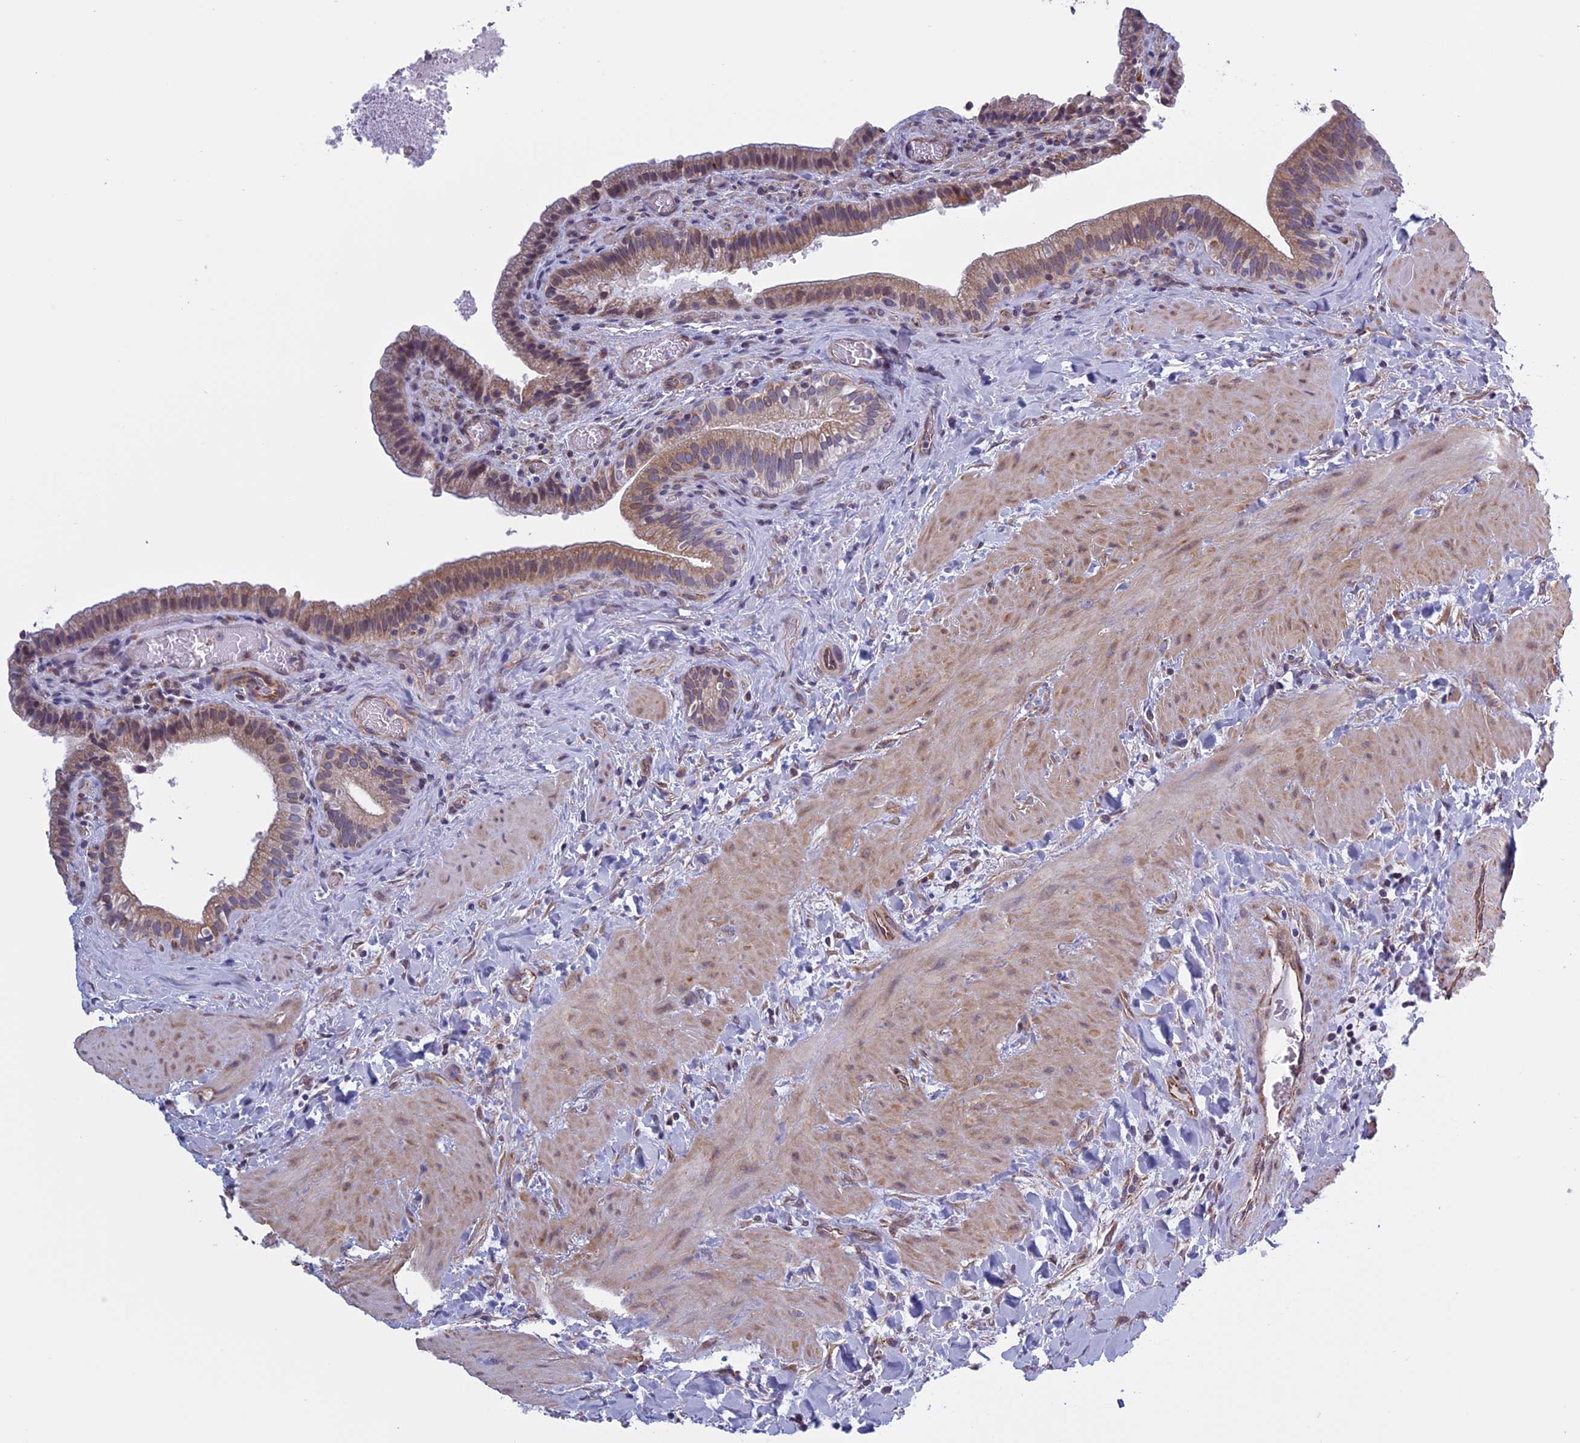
{"staining": {"intensity": "weak", "quantity": ">75%", "location": "cytoplasmic/membranous"}, "tissue": "gallbladder", "cell_type": "Glandular cells", "image_type": "normal", "snomed": [{"axis": "morphology", "description": "Normal tissue, NOS"}, {"axis": "topography", "description": "Gallbladder"}], "caption": "About >75% of glandular cells in benign gallbladder demonstrate weak cytoplasmic/membranous protein staining as visualized by brown immunohistochemical staining.", "gene": "BCL2L10", "patient": {"sex": "male", "age": 24}}